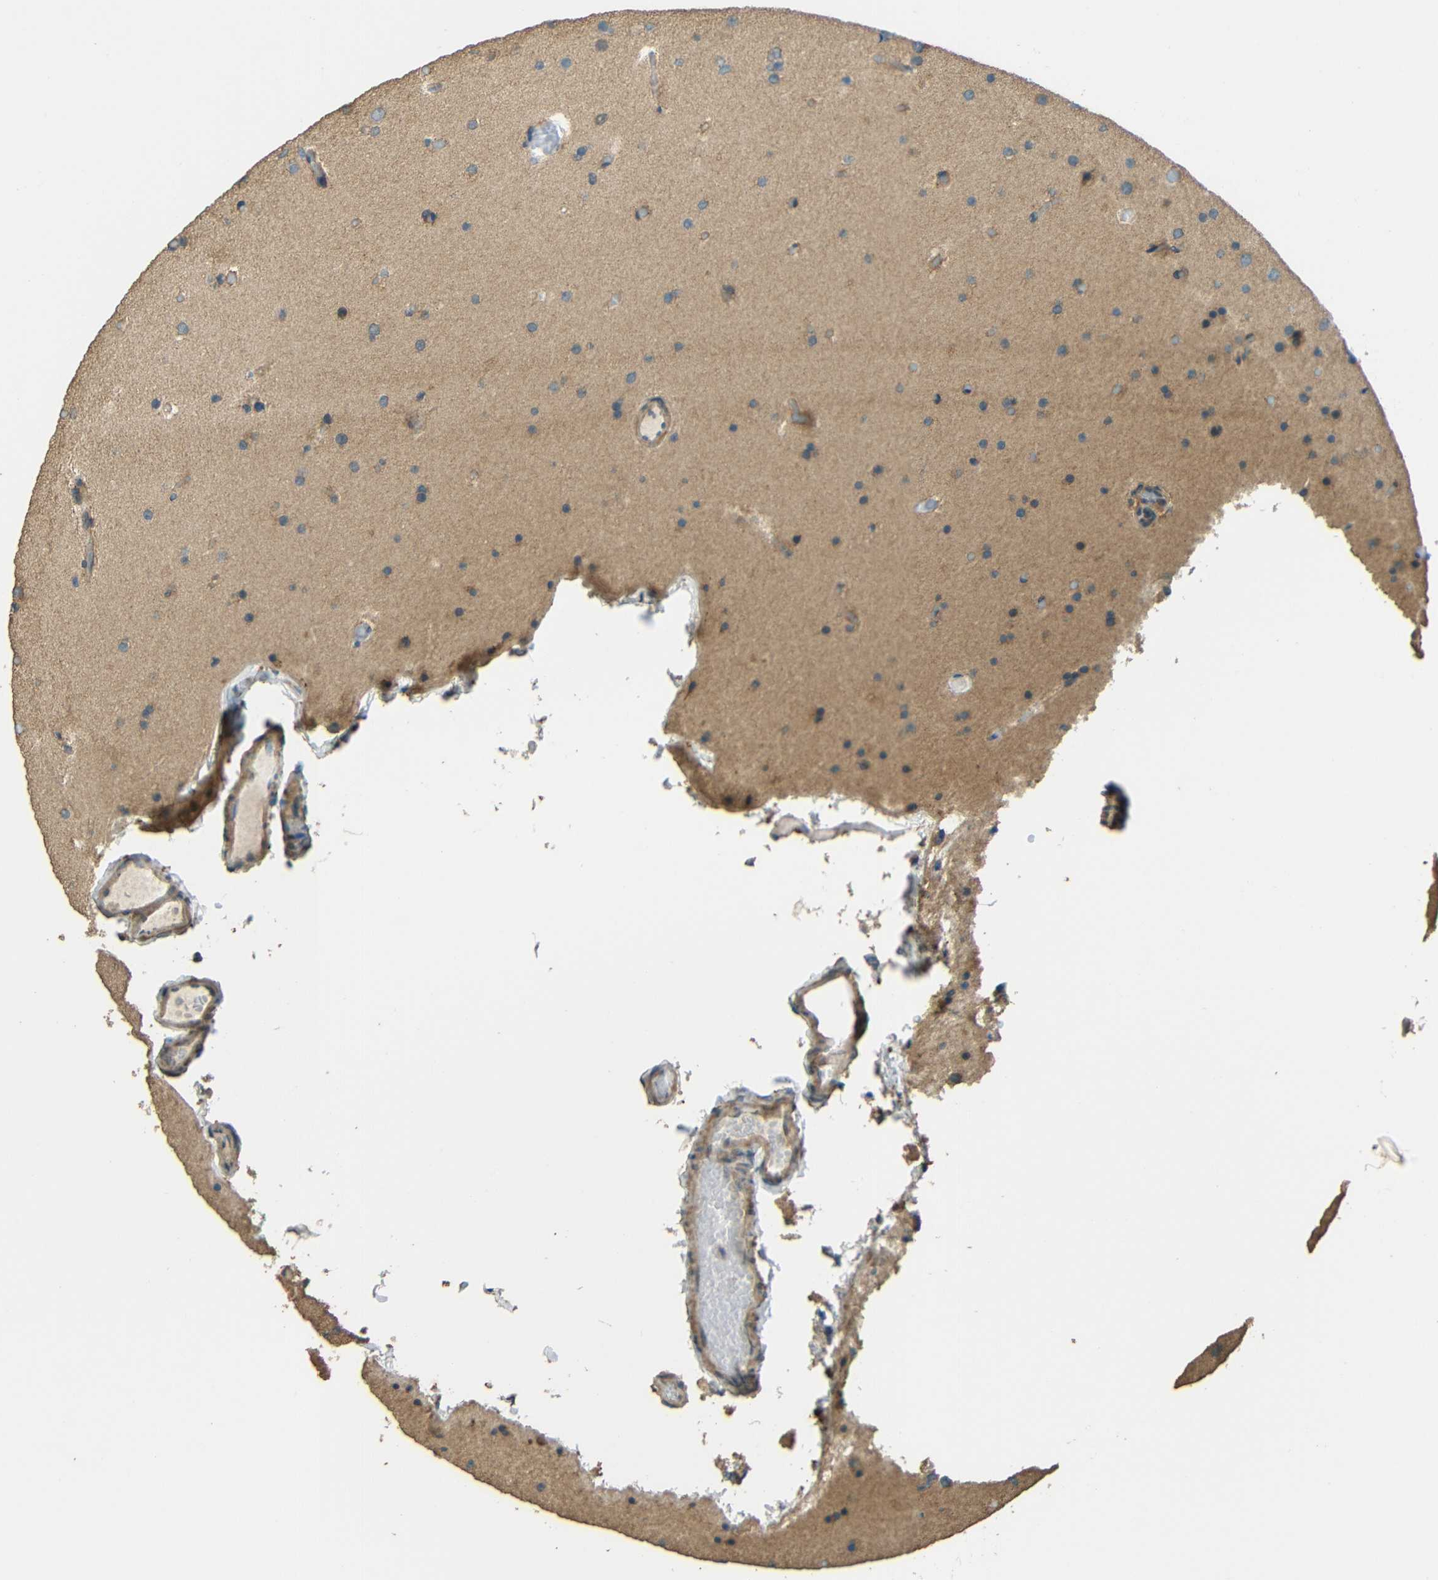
{"staining": {"intensity": "weak", "quantity": "<25%", "location": "cytoplasmic/membranous"}, "tissue": "glioma", "cell_type": "Tumor cells", "image_type": "cancer", "snomed": [{"axis": "morphology", "description": "Glioma, malignant, High grade"}, {"axis": "topography", "description": "Cerebral cortex"}], "caption": "DAB (3,3'-diaminobenzidine) immunohistochemical staining of malignant high-grade glioma exhibits no significant positivity in tumor cells.", "gene": "ACACA", "patient": {"sex": "female", "age": 36}}